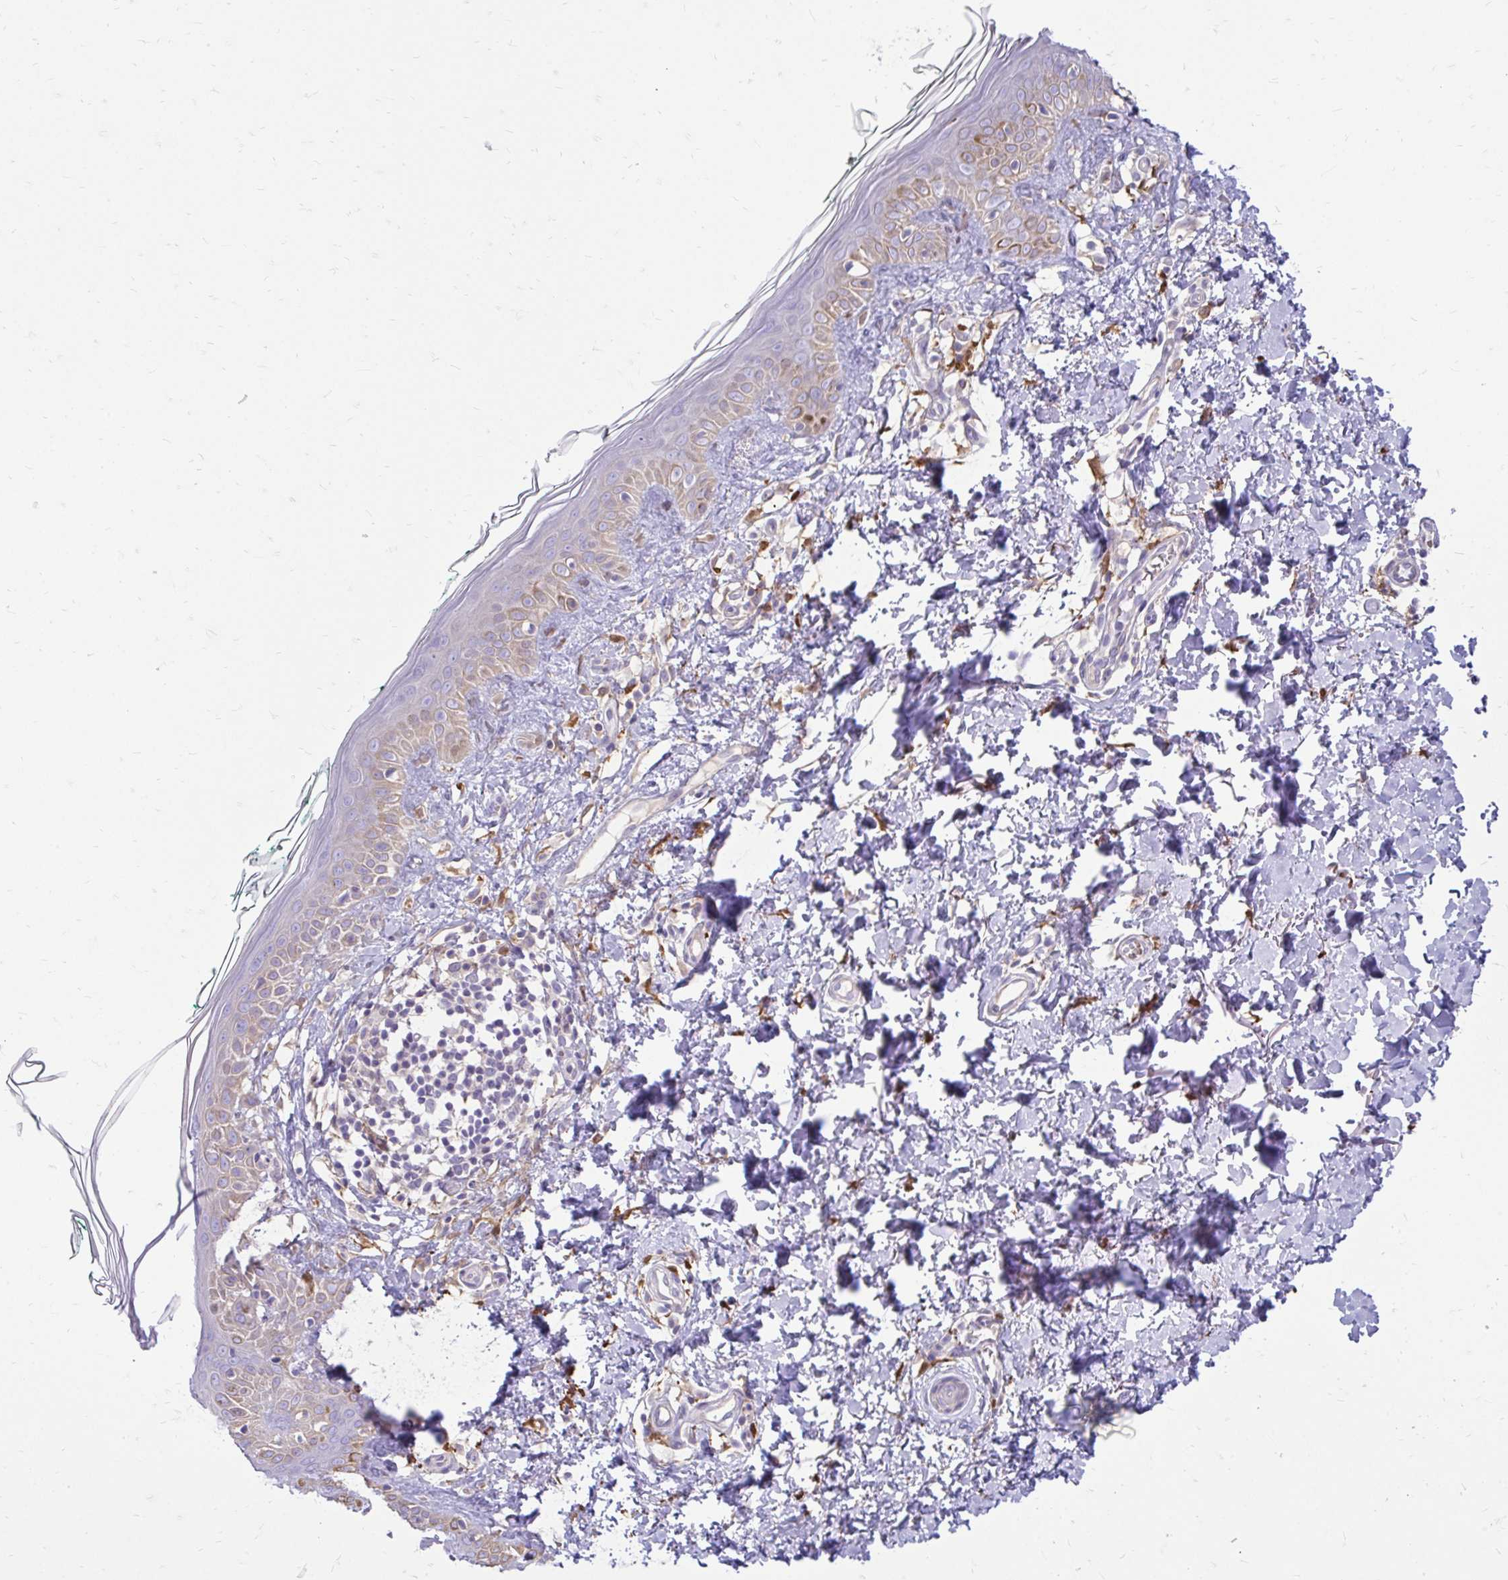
{"staining": {"intensity": "moderate", "quantity": "<25%", "location": "cytoplasmic/membranous"}, "tissue": "skin", "cell_type": "Fibroblasts", "image_type": "normal", "snomed": [{"axis": "morphology", "description": "Normal tissue, NOS"}, {"axis": "topography", "description": "Skin"}, {"axis": "topography", "description": "Peripheral nerve tissue"}], "caption": "Unremarkable skin demonstrates moderate cytoplasmic/membranous staining in about <25% of fibroblasts, visualized by immunohistochemistry.", "gene": "SIGLEC11", "patient": {"sex": "female", "age": 45}}